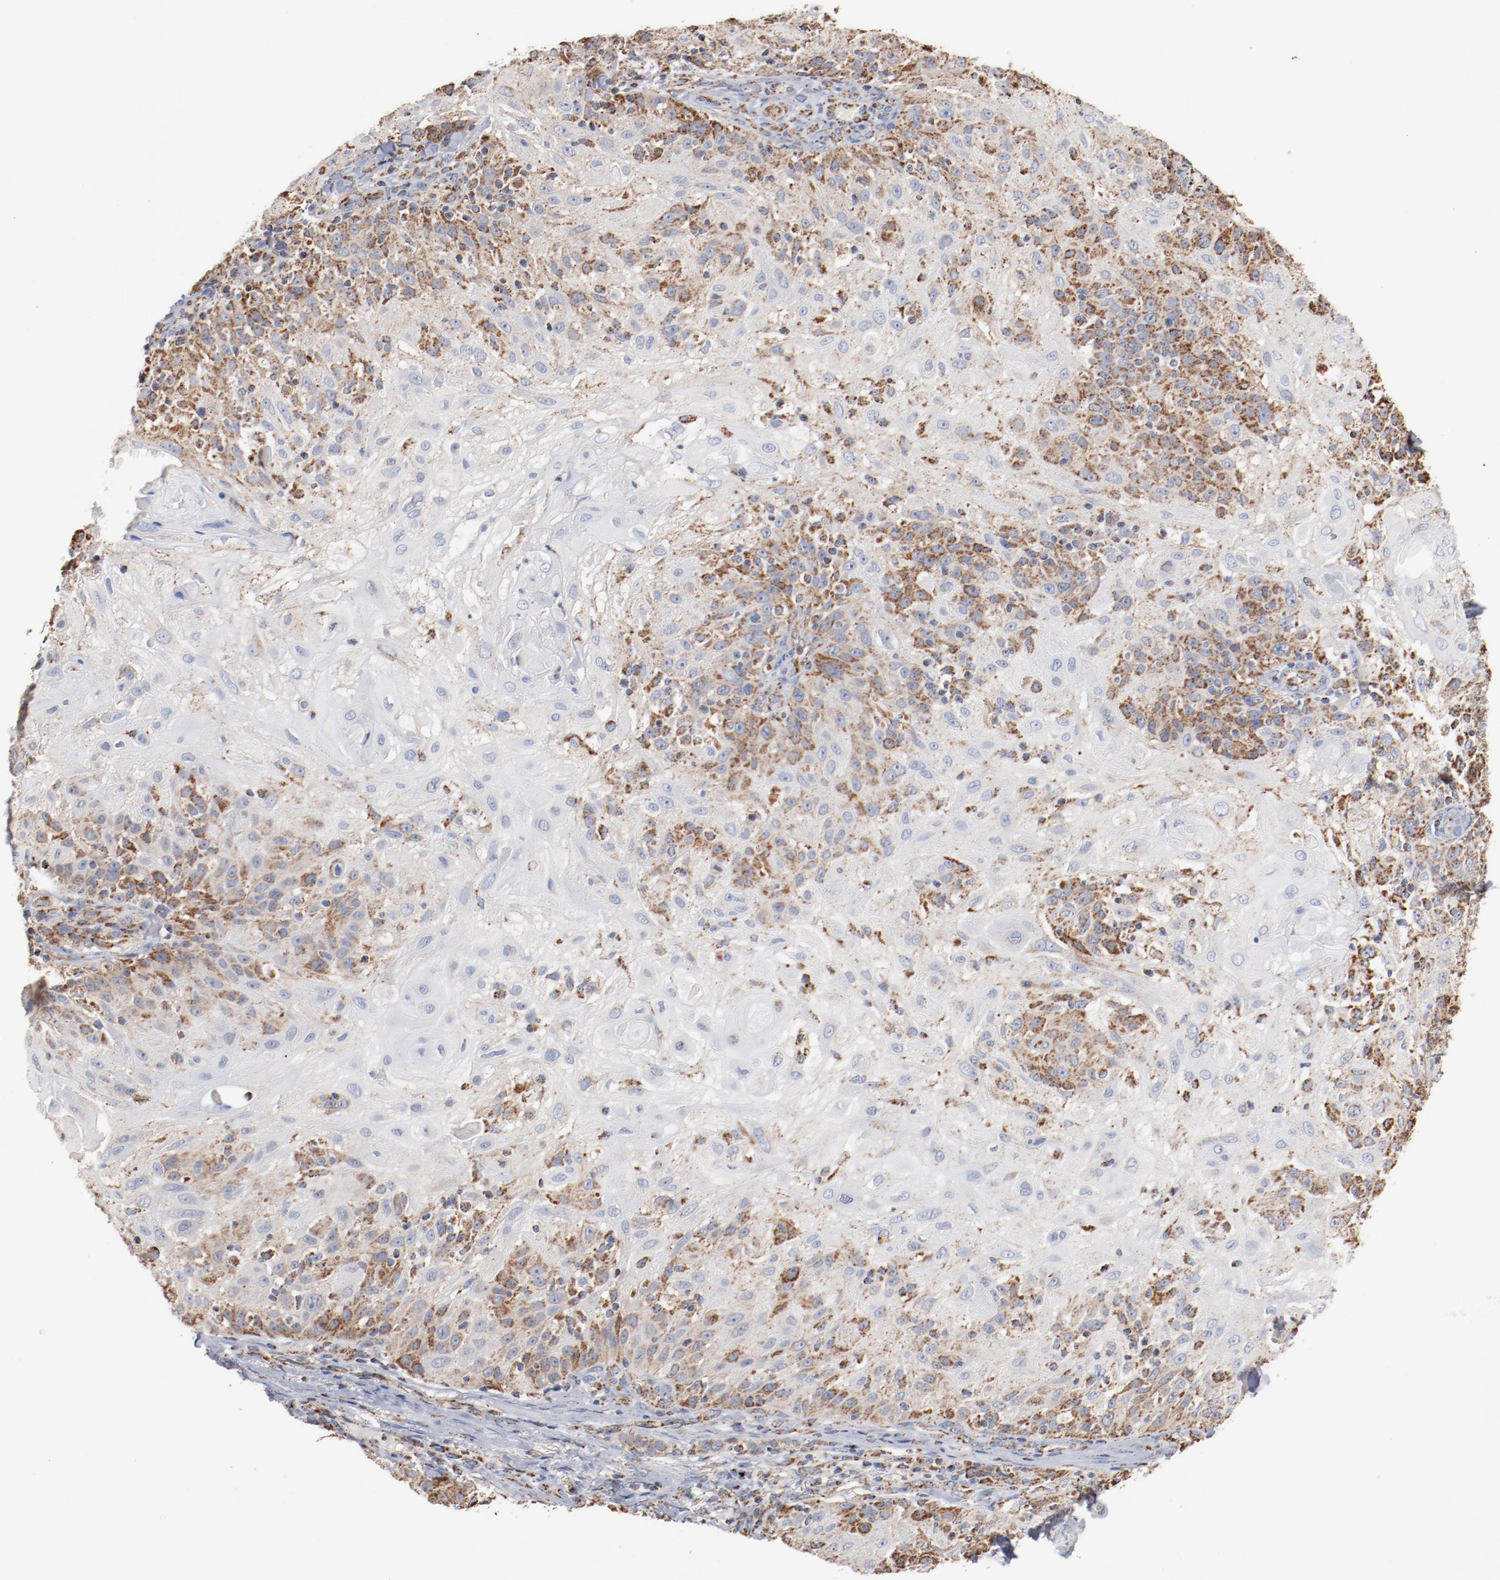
{"staining": {"intensity": "strong", "quantity": "25%-75%", "location": "cytoplasmic/membranous"}, "tissue": "skin cancer", "cell_type": "Tumor cells", "image_type": "cancer", "snomed": [{"axis": "morphology", "description": "Normal tissue, NOS"}, {"axis": "morphology", "description": "Squamous cell carcinoma, NOS"}, {"axis": "topography", "description": "Skin"}], "caption": "Immunohistochemistry (IHC) photomicrograph of neoplastic tissue: human skin cancer (squamous cell carcinoma) stained using immunohistochemistry (IHC) shows high levels of strong protein expression localized specifically in the cytoplasmic/membranous of tumor cells, appearing as a cytoplasmic/membranous brown color.", "gene": "NDUFS4", "patient": {"sex": "female", "age": 83}}